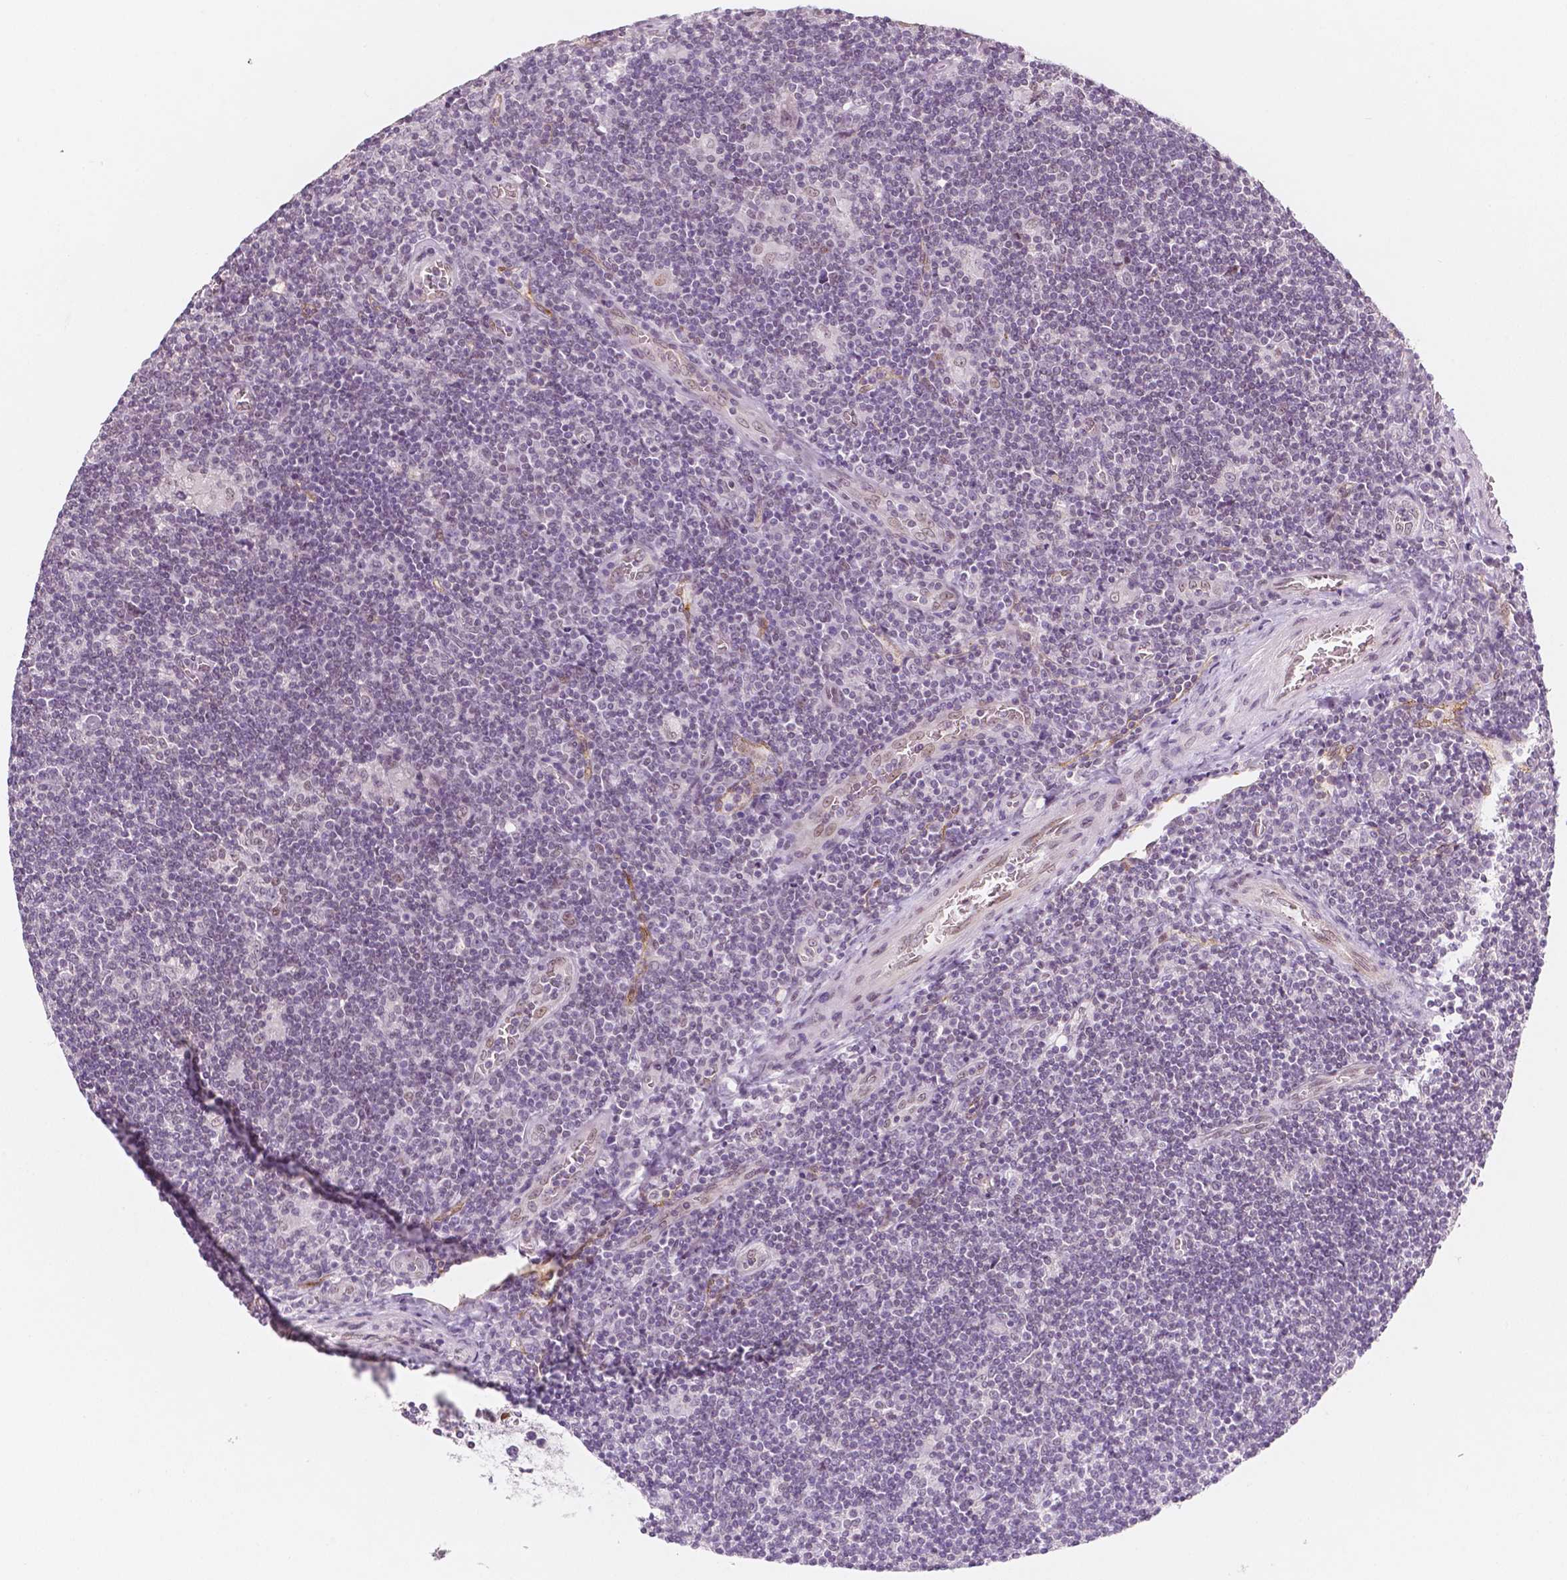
{"staining": {"intensity": "negative", "quantity": "none", "location": "none"}, "tissue": "lymphoma", "cell_type": "Tumor cells", "image_type": "cancer", "snomed": [{"axis": "morphology", "description": "Hodgkin's disease, NOS"}, {"axis": "topography", "description": "Lymph node"}], "caption": "There is no significant staining in tumor cells of Hodgkin's disease.", "gene": "KDM5B", "patient": {"sex": "male", "age": 40}}